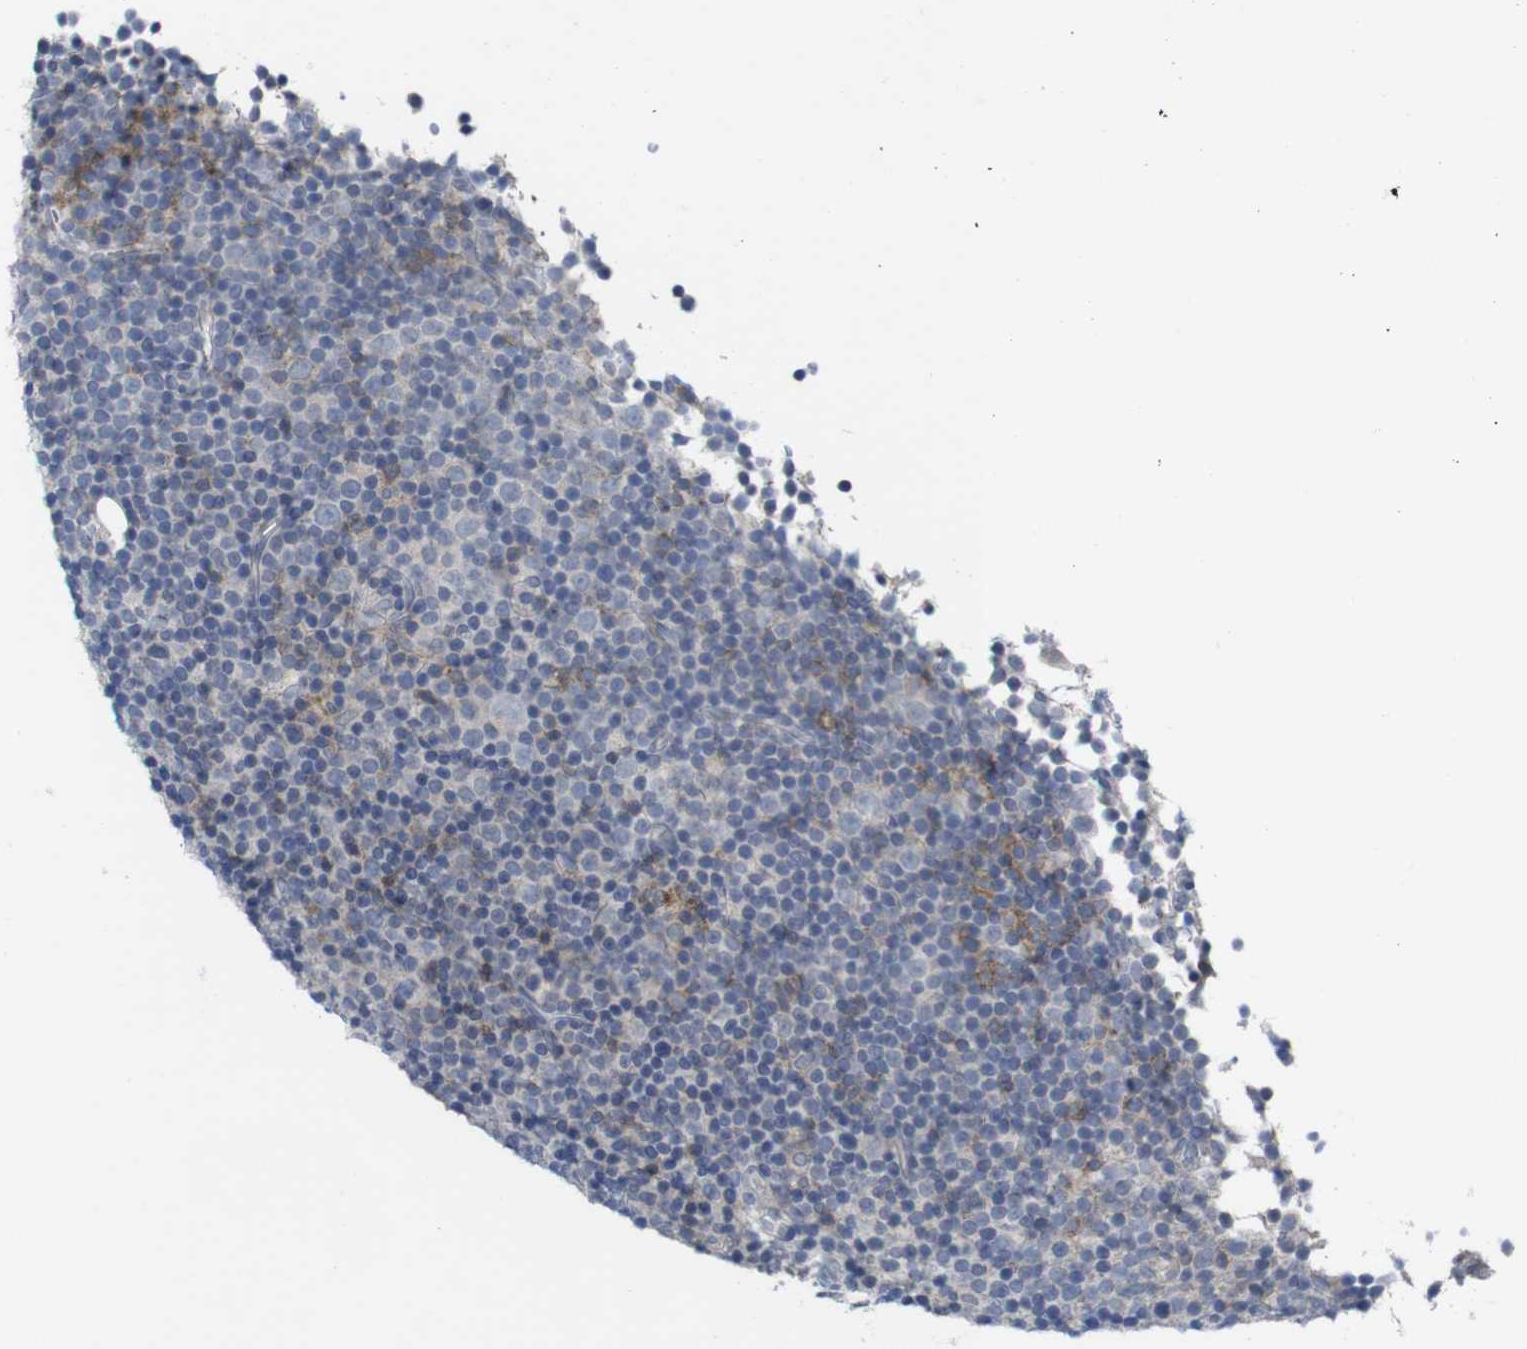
{"staining": {"intensity": "negative", "quantity": "none", "location": "none"}, "tissue": "lymphoma", "cell_type": "Tumor cells", "image_type": "cancer", "snomed": [{"axis": "morphology", "description": "Malignant lymphoma, non-Hodgkin's type, Low grade"}, {"axis": "topography", "description": "Lymph node"}], "caption": "An IHC photomicrograph of lymphoma is shown. There is no staining in tumor cells of lymphoma.", "gene": "SLAMF7", "patient": {"sex": "female", "age": 67}}